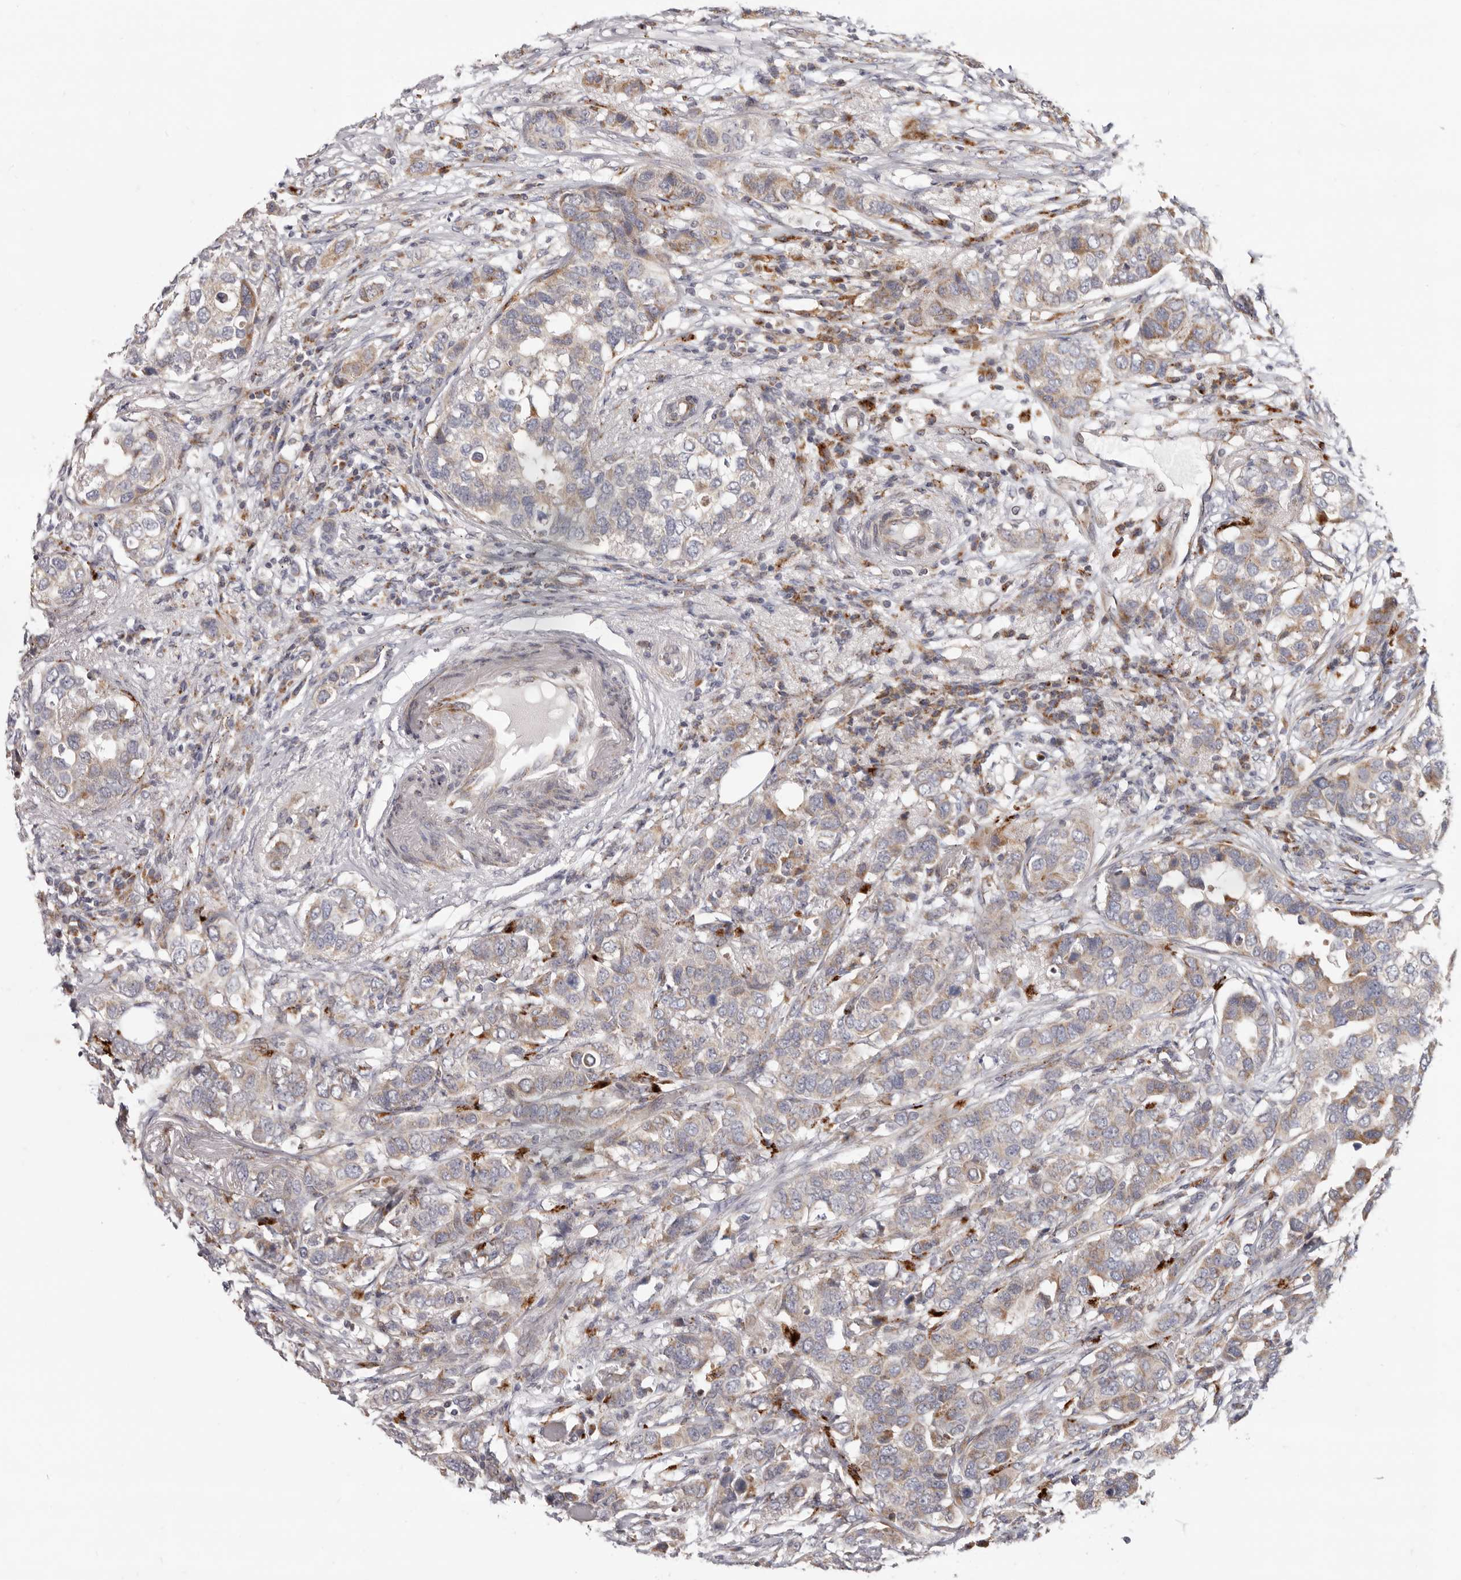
{"staining": {"intensity": "weak", "quantity": "25%-75%", "location": "cytoplasmic/membranous"}, "tissue": "breast cancer", "cell_type": "Tumor cells", "image_type": "cancer", "snomed": [{"axis": "morphology", "description": "Duct carcinoma"}, {"axis": "topography", "description": "Breast"}], "caption": "Human breast infiltrating ductal carcinoma stained with a brown dye displays weak cytoplasmic/membranous positive expression in about 25%-75% of tumor cells.", "gene": "TOR3A", "patient": {"sex": "female", "age": 50}}